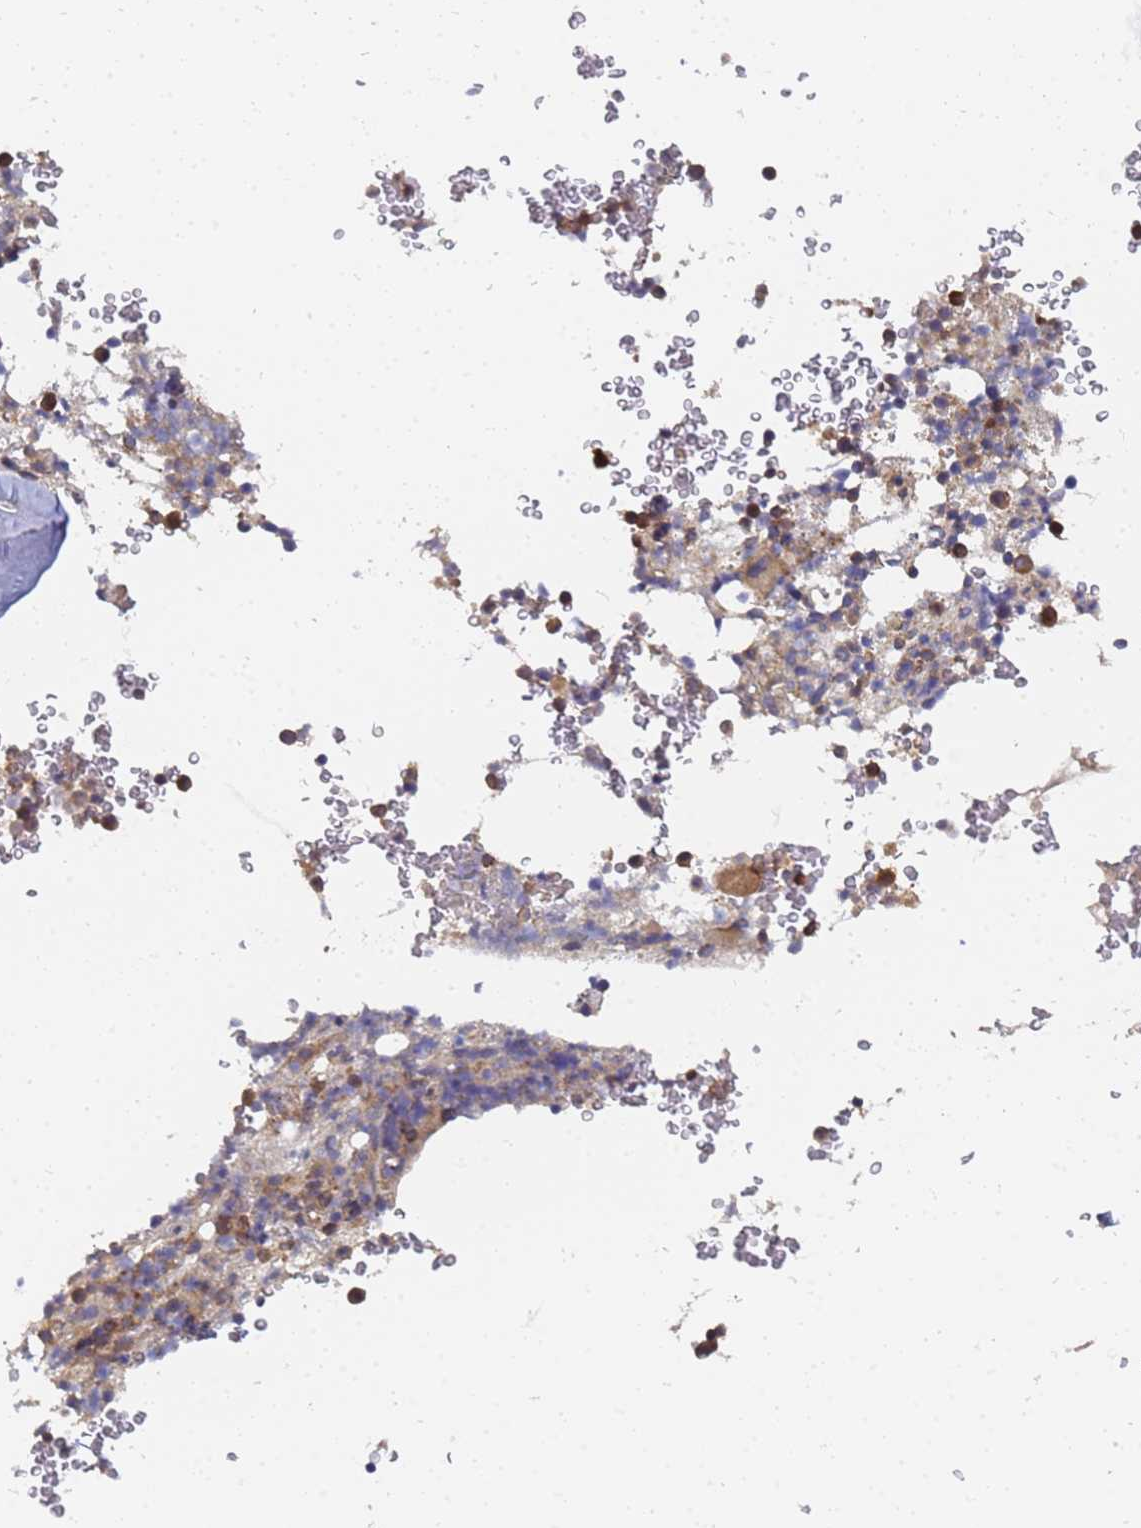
{"staining": {"intensity": "moderate", "quantity": "<25%", "location": "cytoplasmic/membranous"}, "tissue": "bone marrow", "cell_type": "Hematopoietic cells", "image_type": "normal", "snomed": [{"axis": "morphology", "description": "Normal tissue, NOS"}, {"axis": "topography", "description": "Bone marrow"}], "caption": "Benign bone marrow exhibits moderate cytoplasmic/membranous positivity in about <25% of hematopoietic cells The staining was performed using DAB (3,3'-diaminobenzidine) to visualize the protein expression in brown, while the nuclei were stained in blue with hematoxylin (Magnification: 20x)..", "gene": "ALS2CL", "patient": {"sex": "male", "age": 58}}